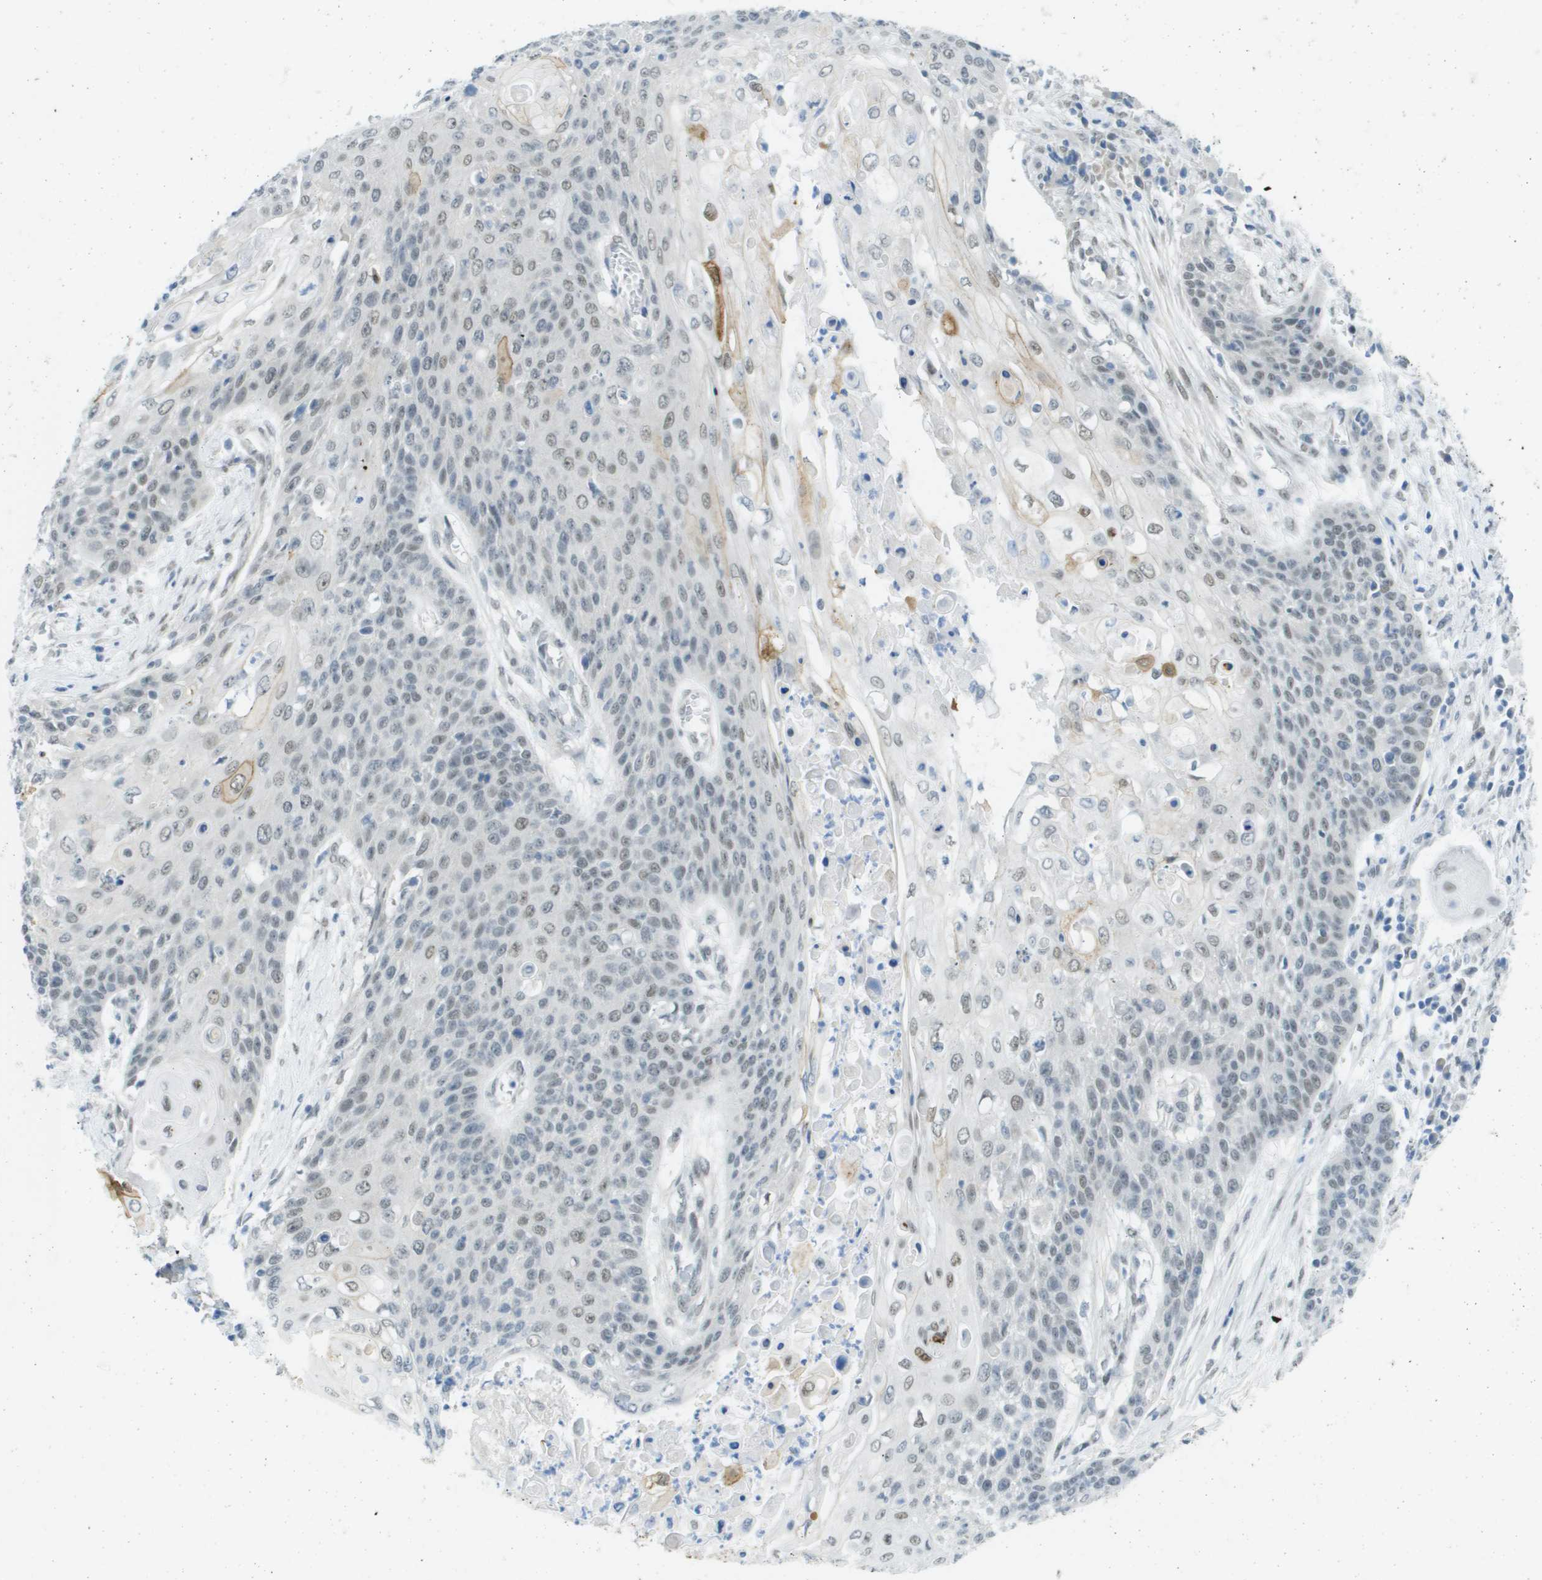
{"staining": {"intensity": "weak", "quantity": "<25%", "location": "nuclear"}, "tissue": "cervical cancer", "cell_type": "Tumor cells", "image_type": "cancer", "snomed": [{"axis": "morphology", "description": "Squamous cell carcinoma, NOS"}, {"axis": "topography", "description": "Cervix"}], "caption": "A high-resolution photomicrograph shows immunohistochemistry (IHC) staining of squamous cell carcinoma (cervical), which exhibits no significant expression in tumor cells. (Brightfield microscopy of DAB (3,3'-diaminobenzidine) immunohistochemistry (IHC) at high magnification).", "gene": "ARID1B", "patient": {"sex": "female", "age": 39}}